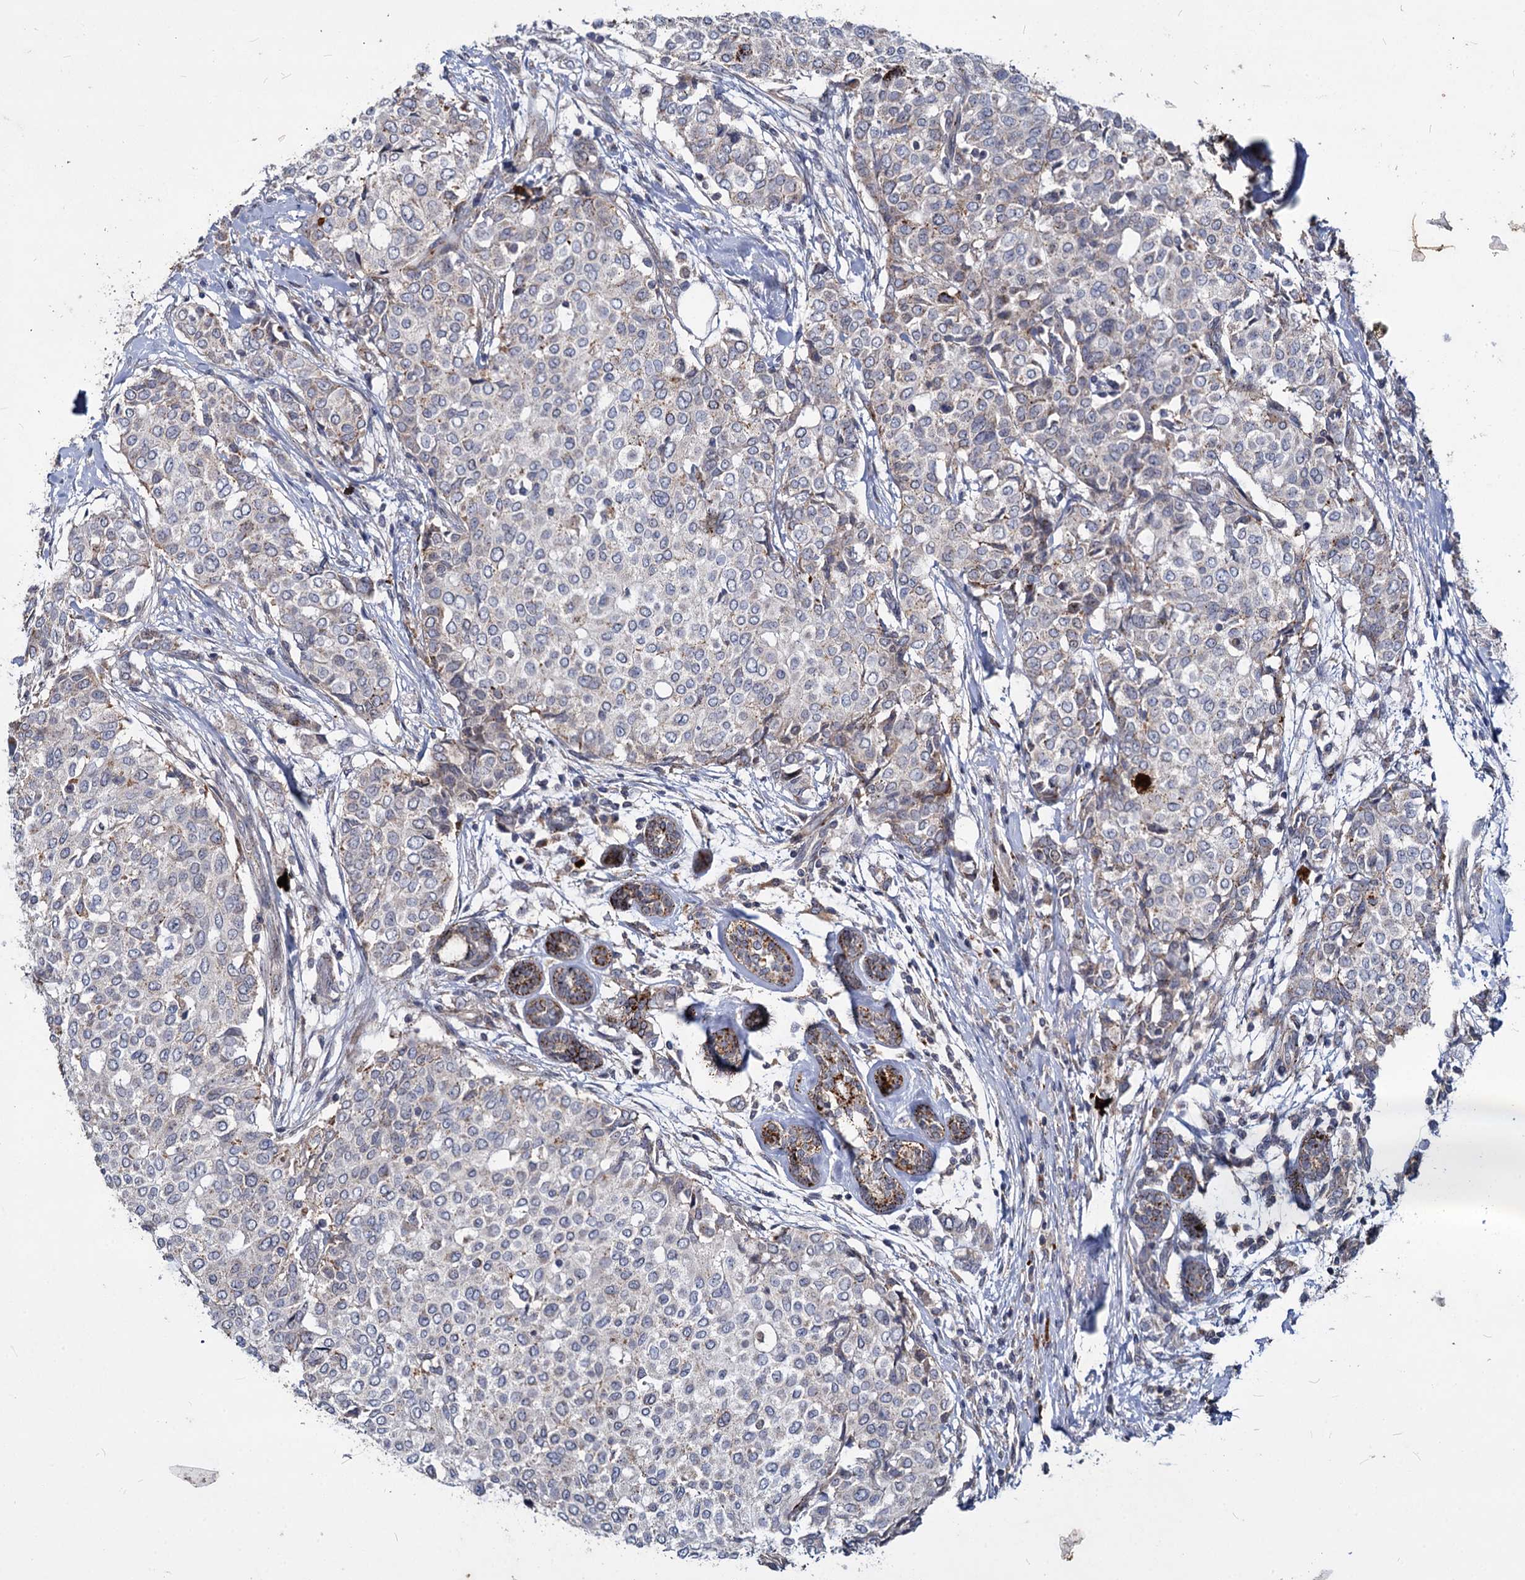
{"staining": {"intensity": "weak", "quantity": "<25%", "location": "cytoplasmic/membranous"}, "tissue": "breast cancer", "cell_type": "Tumor cells", "image_type": "cancer", "snomed": [{"axis": "morphology", "description": "Lobular carcinoma"}, {"axis": "topography", "description": "Breast"}], "caption": "This is an immunohistochemistry (IHC) image of breast lobular carcinoma. There is no expression in tumor cells.", "gene": "C11orf86", "patient": {"sex": "female", "age": 51}}